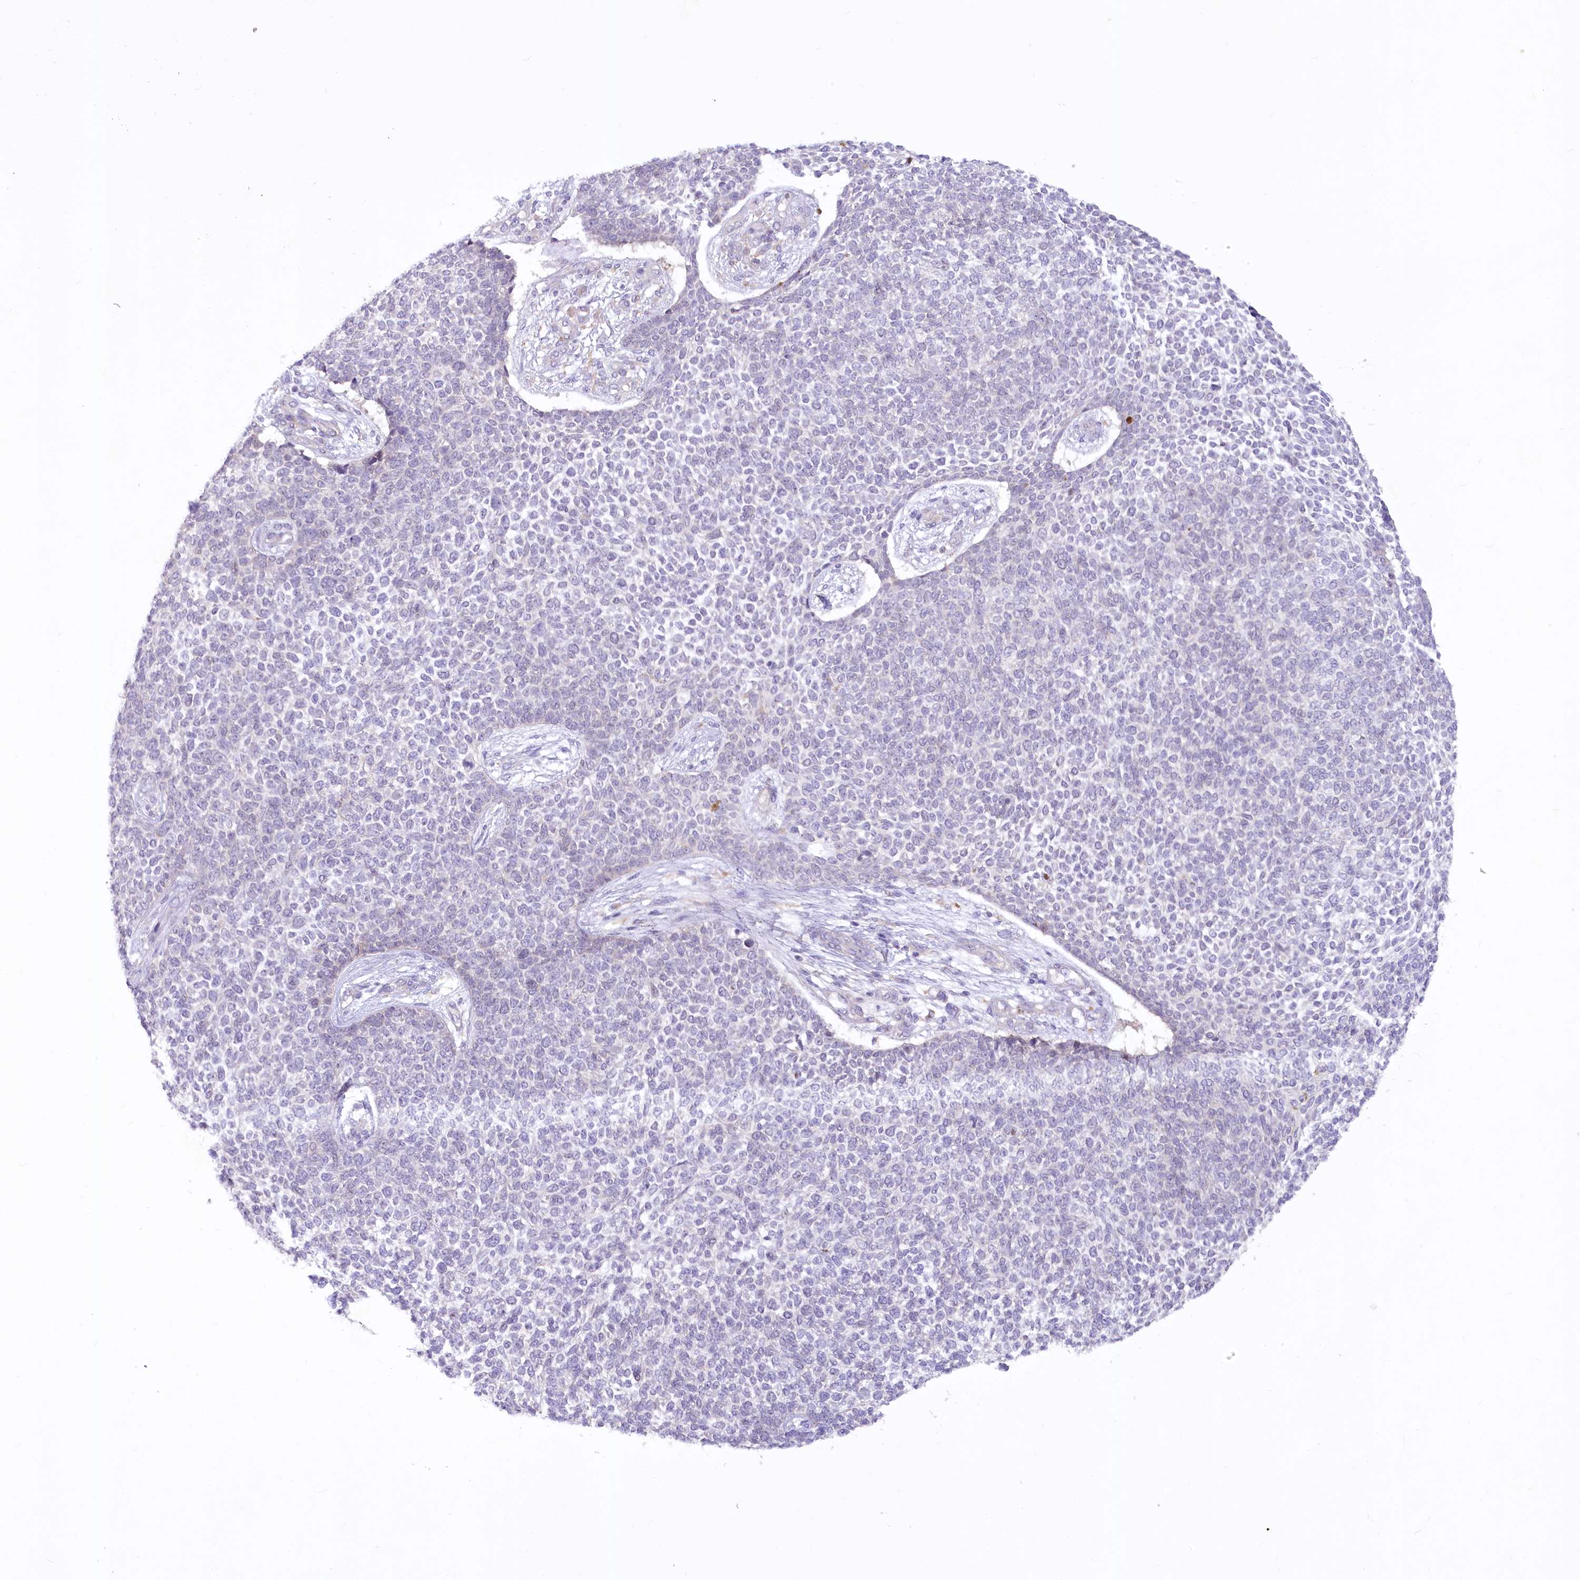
{"staining": {"intensity": "negative", "quantity": "none", "location": "none"}, "tissue": "skin cancer", "cell_type": "Tumor cells", "image_type": "cancer", "snomed": [{"axis": "morphology", "description": "Basal cell carcinoma"}, {"axis": "topography", "description": "Skin"}], "caption": "IHC of skin basal cell carcinoma exhibits no positivity in tumor cells.", "gene": "EFHC2", "patient": {"sex": "female", "age": 84}}